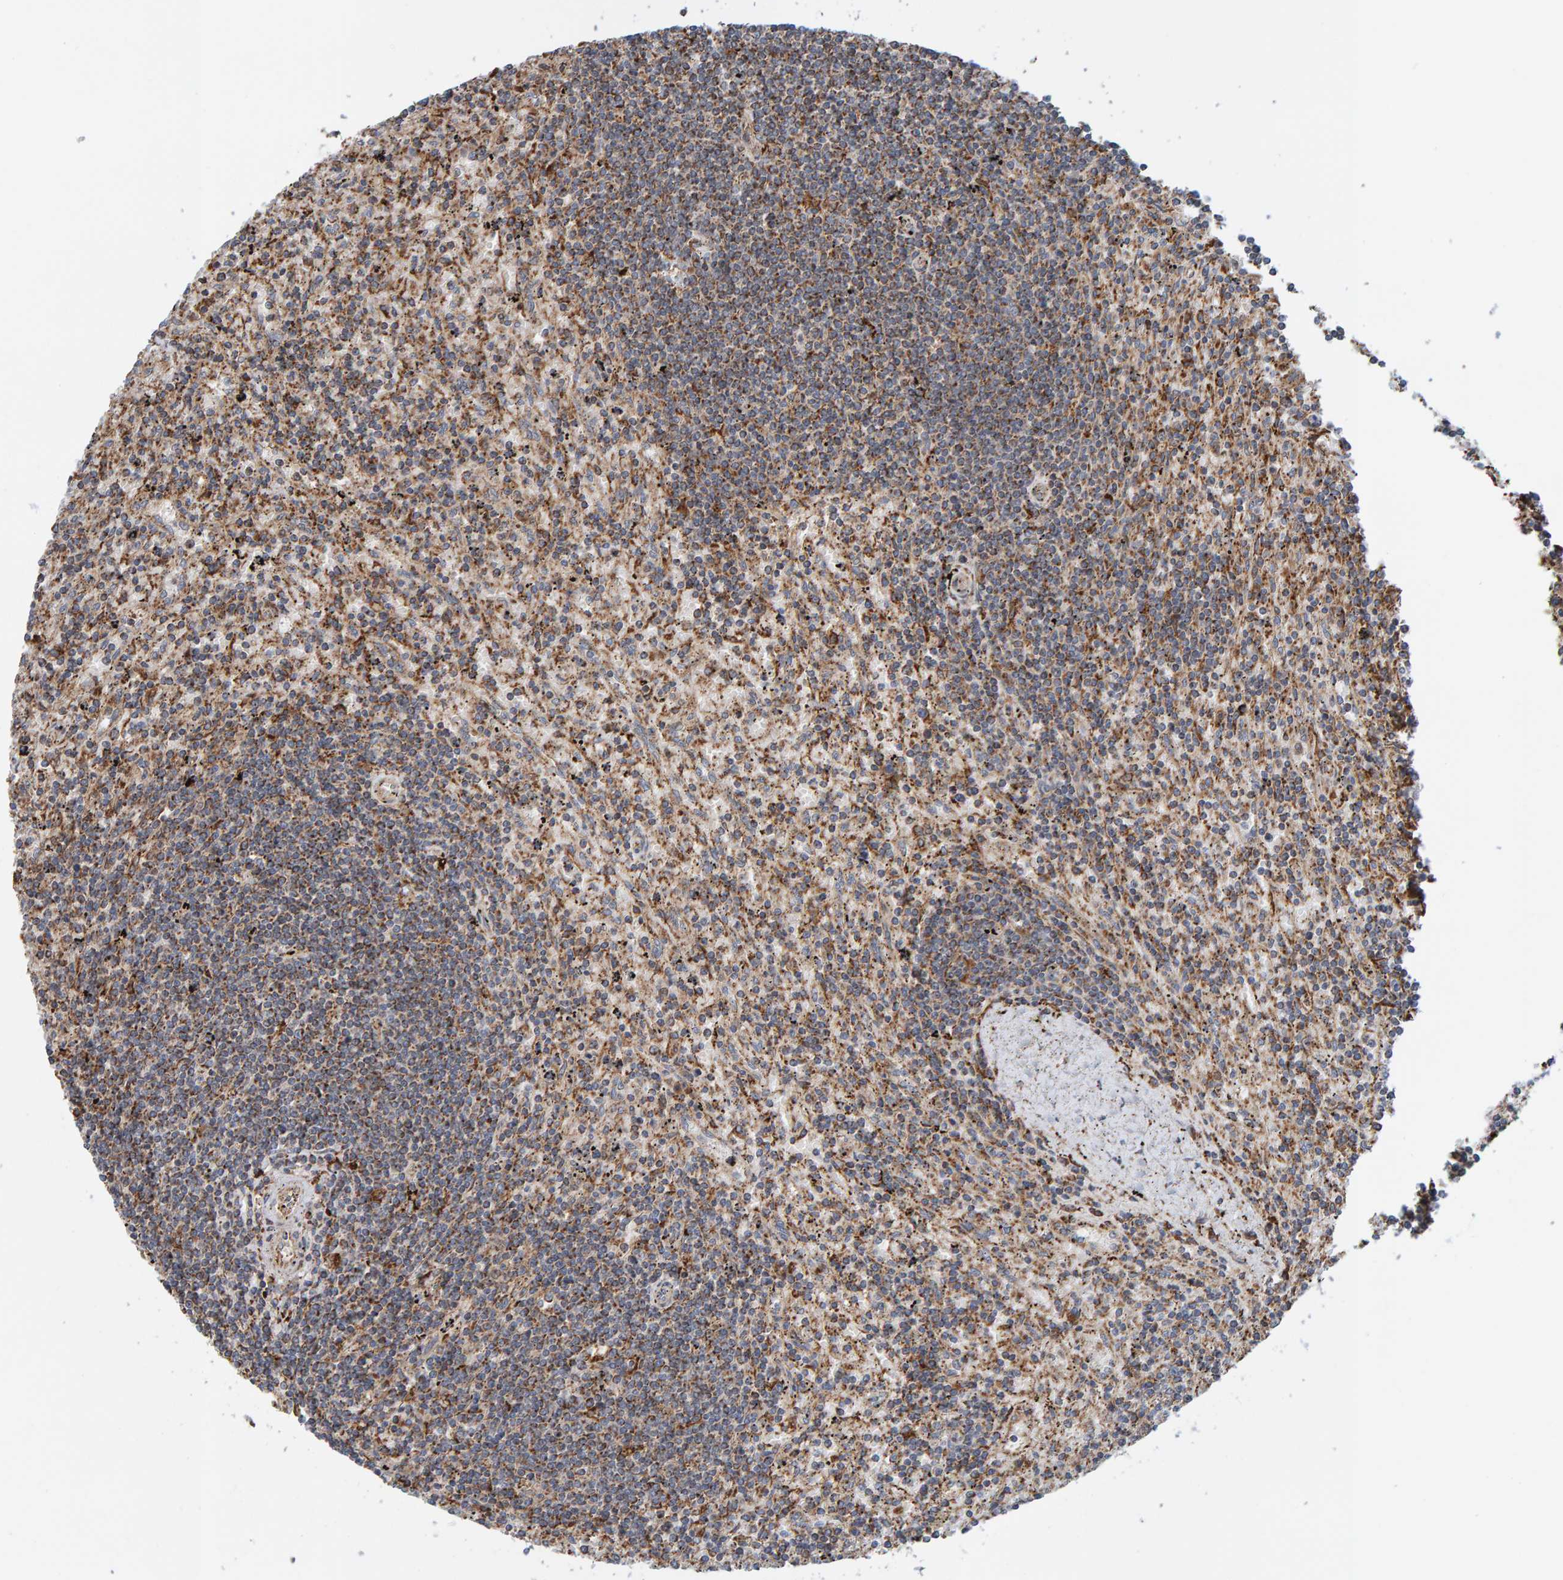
{"staining": {"intensity": "moderate", "quantity": ">75%", "location": "cytoplasmic/membranous"}, "tissue": "lymphoma", "cell_type": "Tumor cells", "image_type": "cancer", "snomed": [{"axis": "morphology", "description": "Malignant lymphoma, non-Hodgkin's type, Low grade"}, {"axis": "topography", "description": "Spleen"}], "caption": "Immunohistochemical staining of human low-grade malignant lymphoma, non-Hodgkin's type reveals moderate cytoplasmic/membranous protein expression in approximately >75% of tumor cells. The staining was performed using DAB to visualize the protein expression in brown, while the nuclei were stained in blue with hematoxylin (Magnification: 20x).", "gene": "MRPL45", "patient": {"sex": "male", "age": 76}}